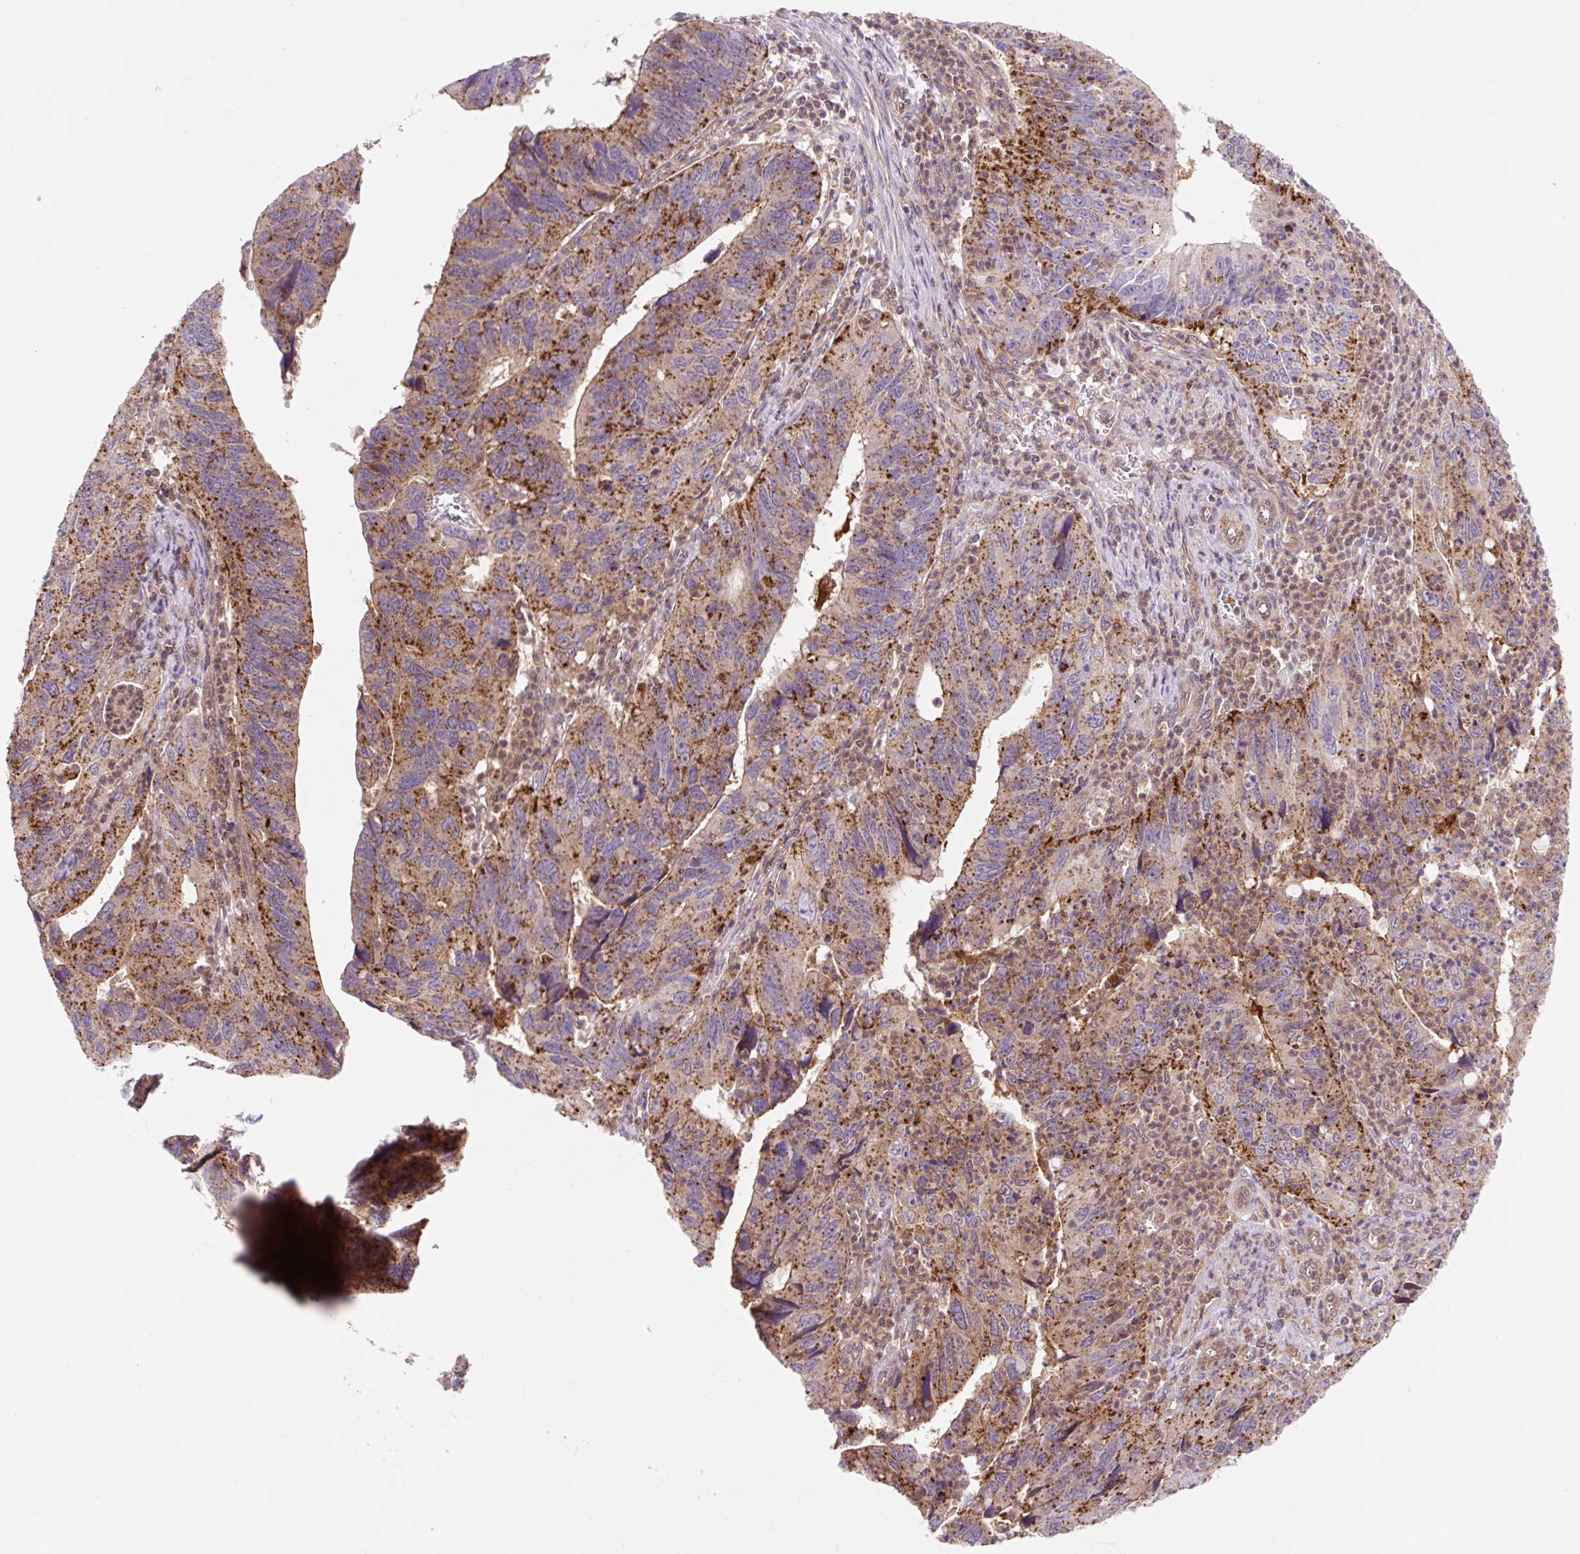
{"staining": {"intensity": "strong", "quantity": ">75%", "location": "cytoplasmic/membranous"}, "tissue": "stomach cancer", "cell_type": "Tumor cells", "image_type": "cancer", "snomed": [{"axis": "morphology", "description": "Adenocarcinoma, NOS"}, {"axis": "topography", "description": "Stomach"}], "caption": "Immunohistochemical staining of stomach adenocarcinoma displays strong cytoplasmic/membranous protein staining in about >75% of tumor cells.", "gene": "VPS4A", "patient": {"sex": "male", "age": 59}}